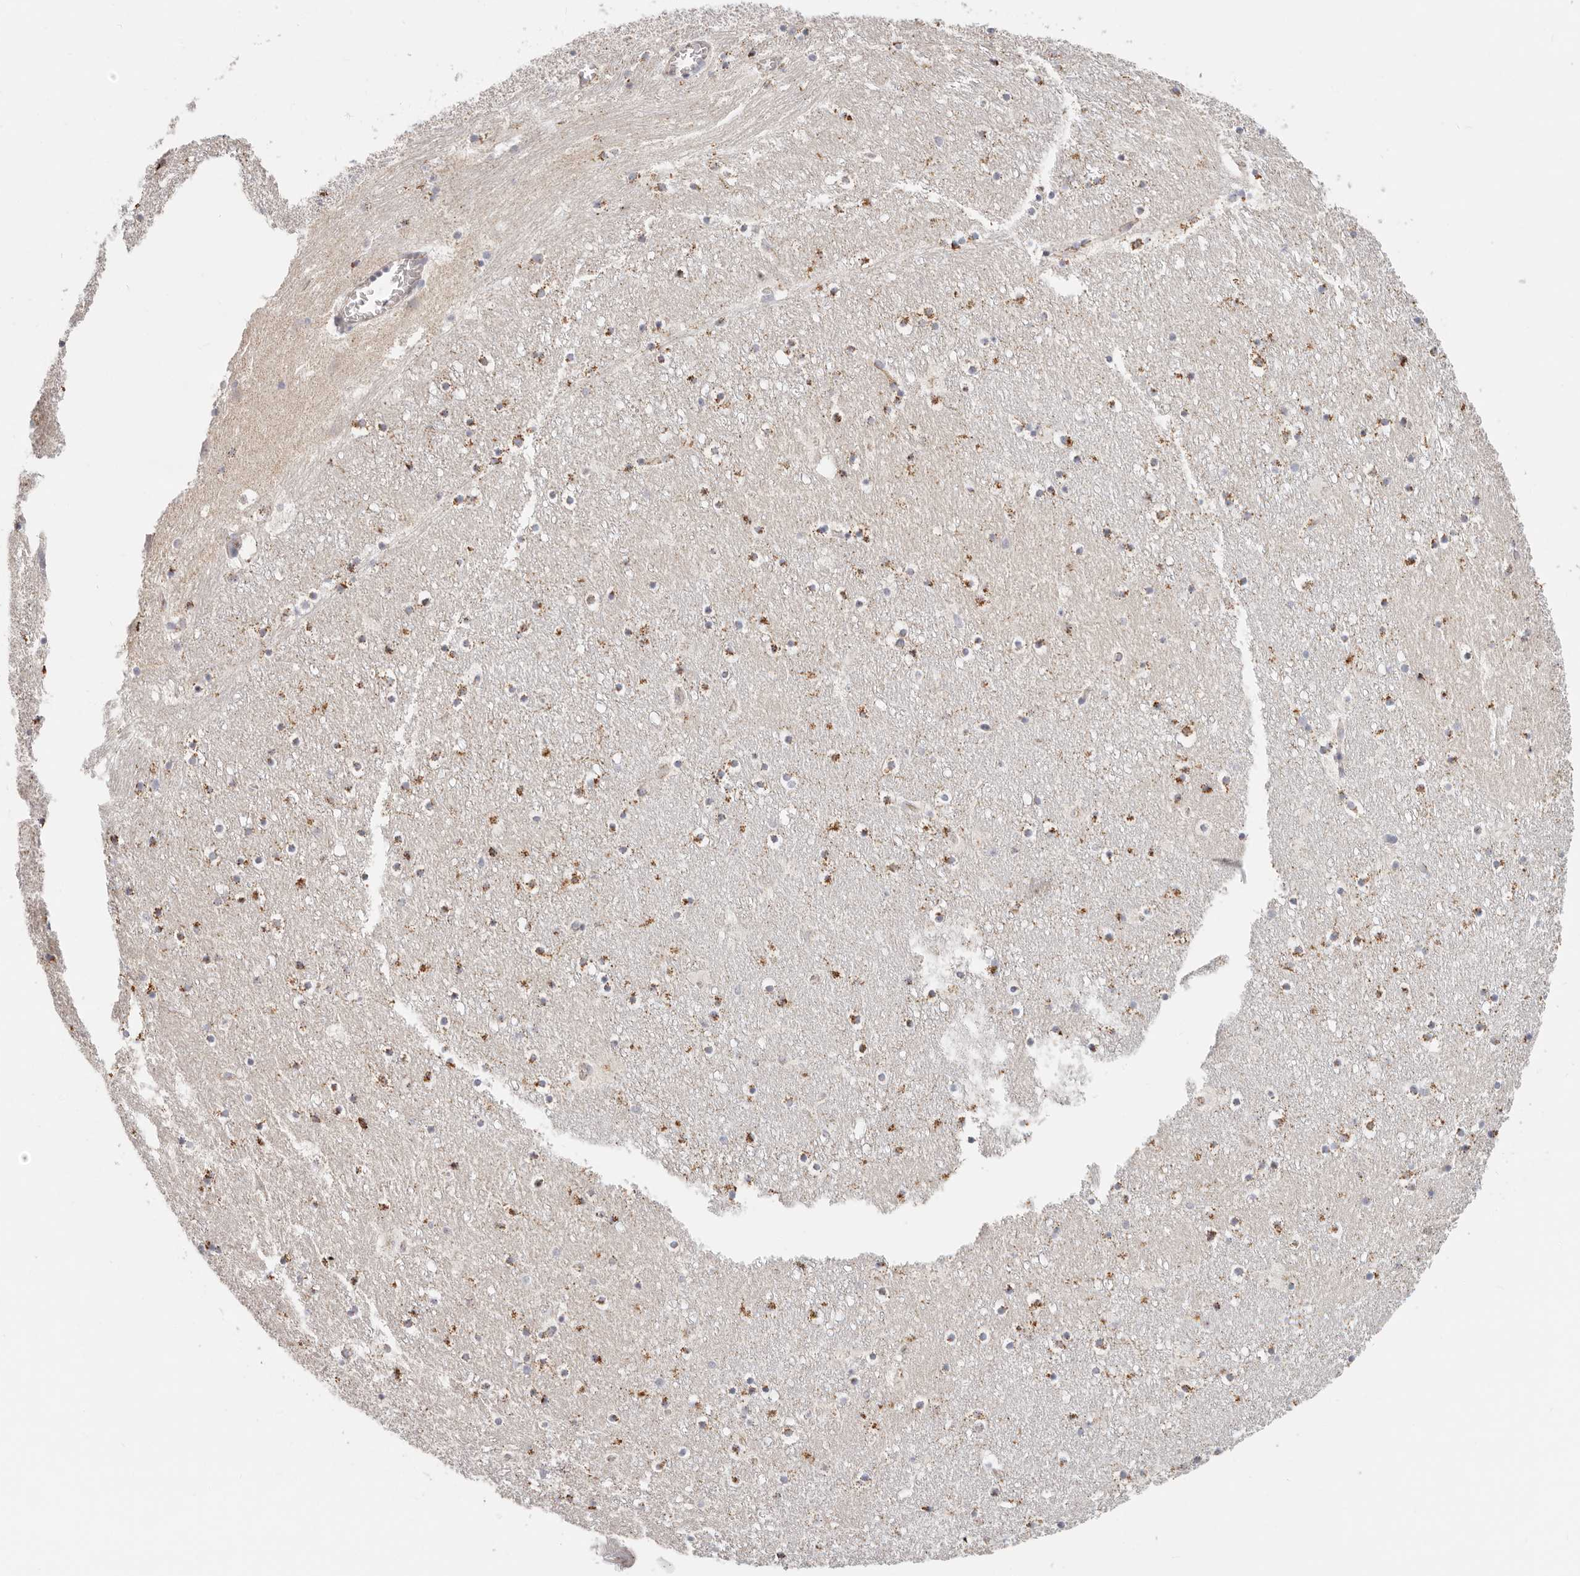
{"staining": {"intensity": "moderate", "quantity": "25%-75%", "location": "cytoplasmic/membranous"}, "tissue": "caudate", "cell_type": "Glial cells", "image_type": "normal", "snomed": [{"axis": "morphology", "description": "Normal tissue, NOS"}, {"axis": "topography", "description": "Lateral ventricle wall"}], "caption": "The image exhibits staining of unremarkable caudate, revealing moderate cytoplasmic/membranous protein staining (brown color) within glial cells. (DAB (3,3'-diaminobenzidine) IHC with brightfield microscopy, high magnification).", "gene": "AFDN", "patient": {"sex": "male", "age": 45}}